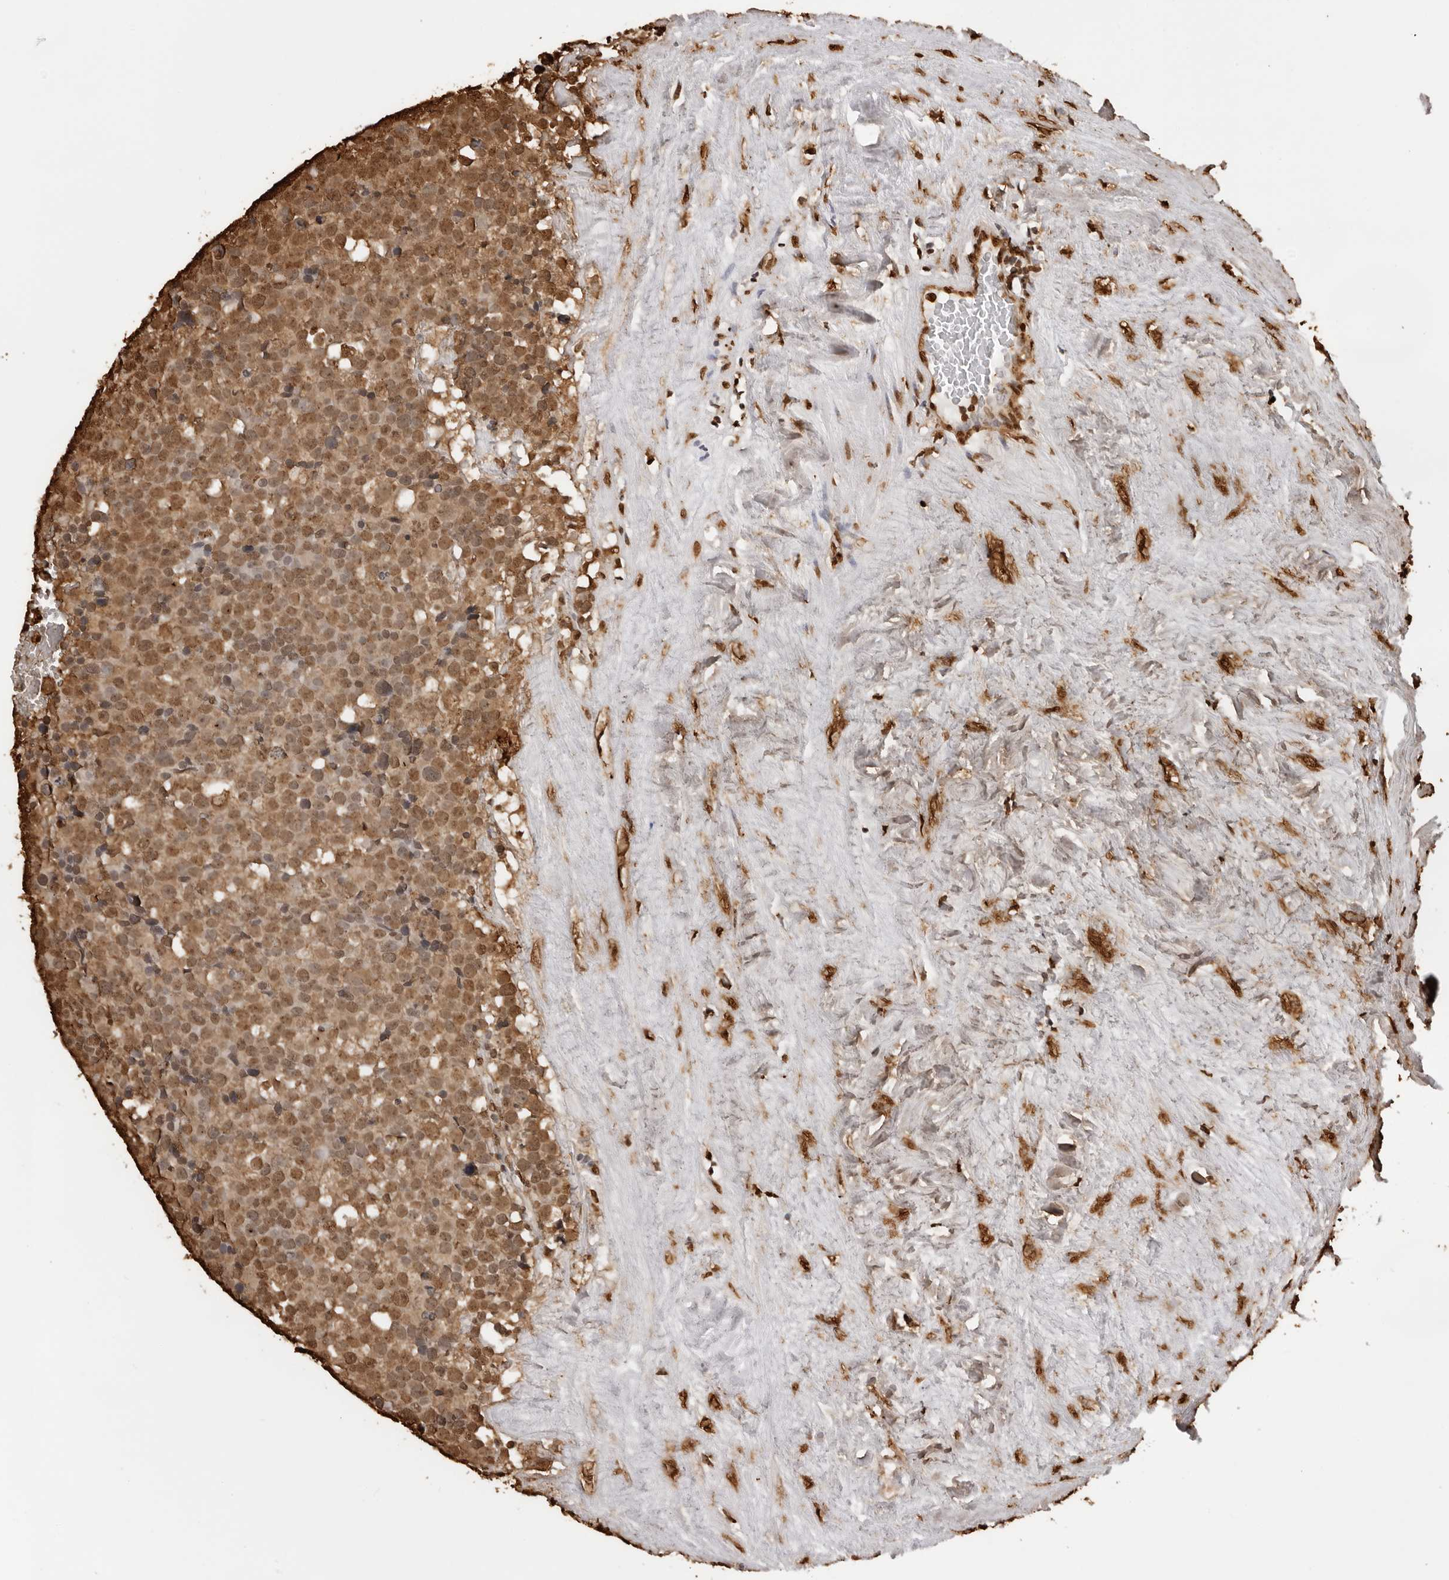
{"staining": {"intensity": "moderate", "quantity": ">75%", "location": "cytoplasmic/membranous,nuclear"}, "tissue": "testis cancer", "cell_type": "Tumor cells", "image_type": "cancer", "snomed": [{"axis": "morphology", "description": "Seminoma, NOS"}, {"axis": "topography", "description": "Testis"}], "caption": "Protein expression analysis of testis cancer exhibits moderate cytoplasmic/membranous and nuclear staining in approximately >75% of tumor cells. (Brightfield microscopy of DAB IHC at high magnification).", "gene": "ZFP91", "patient": {"sex": "male", "age": 71}}